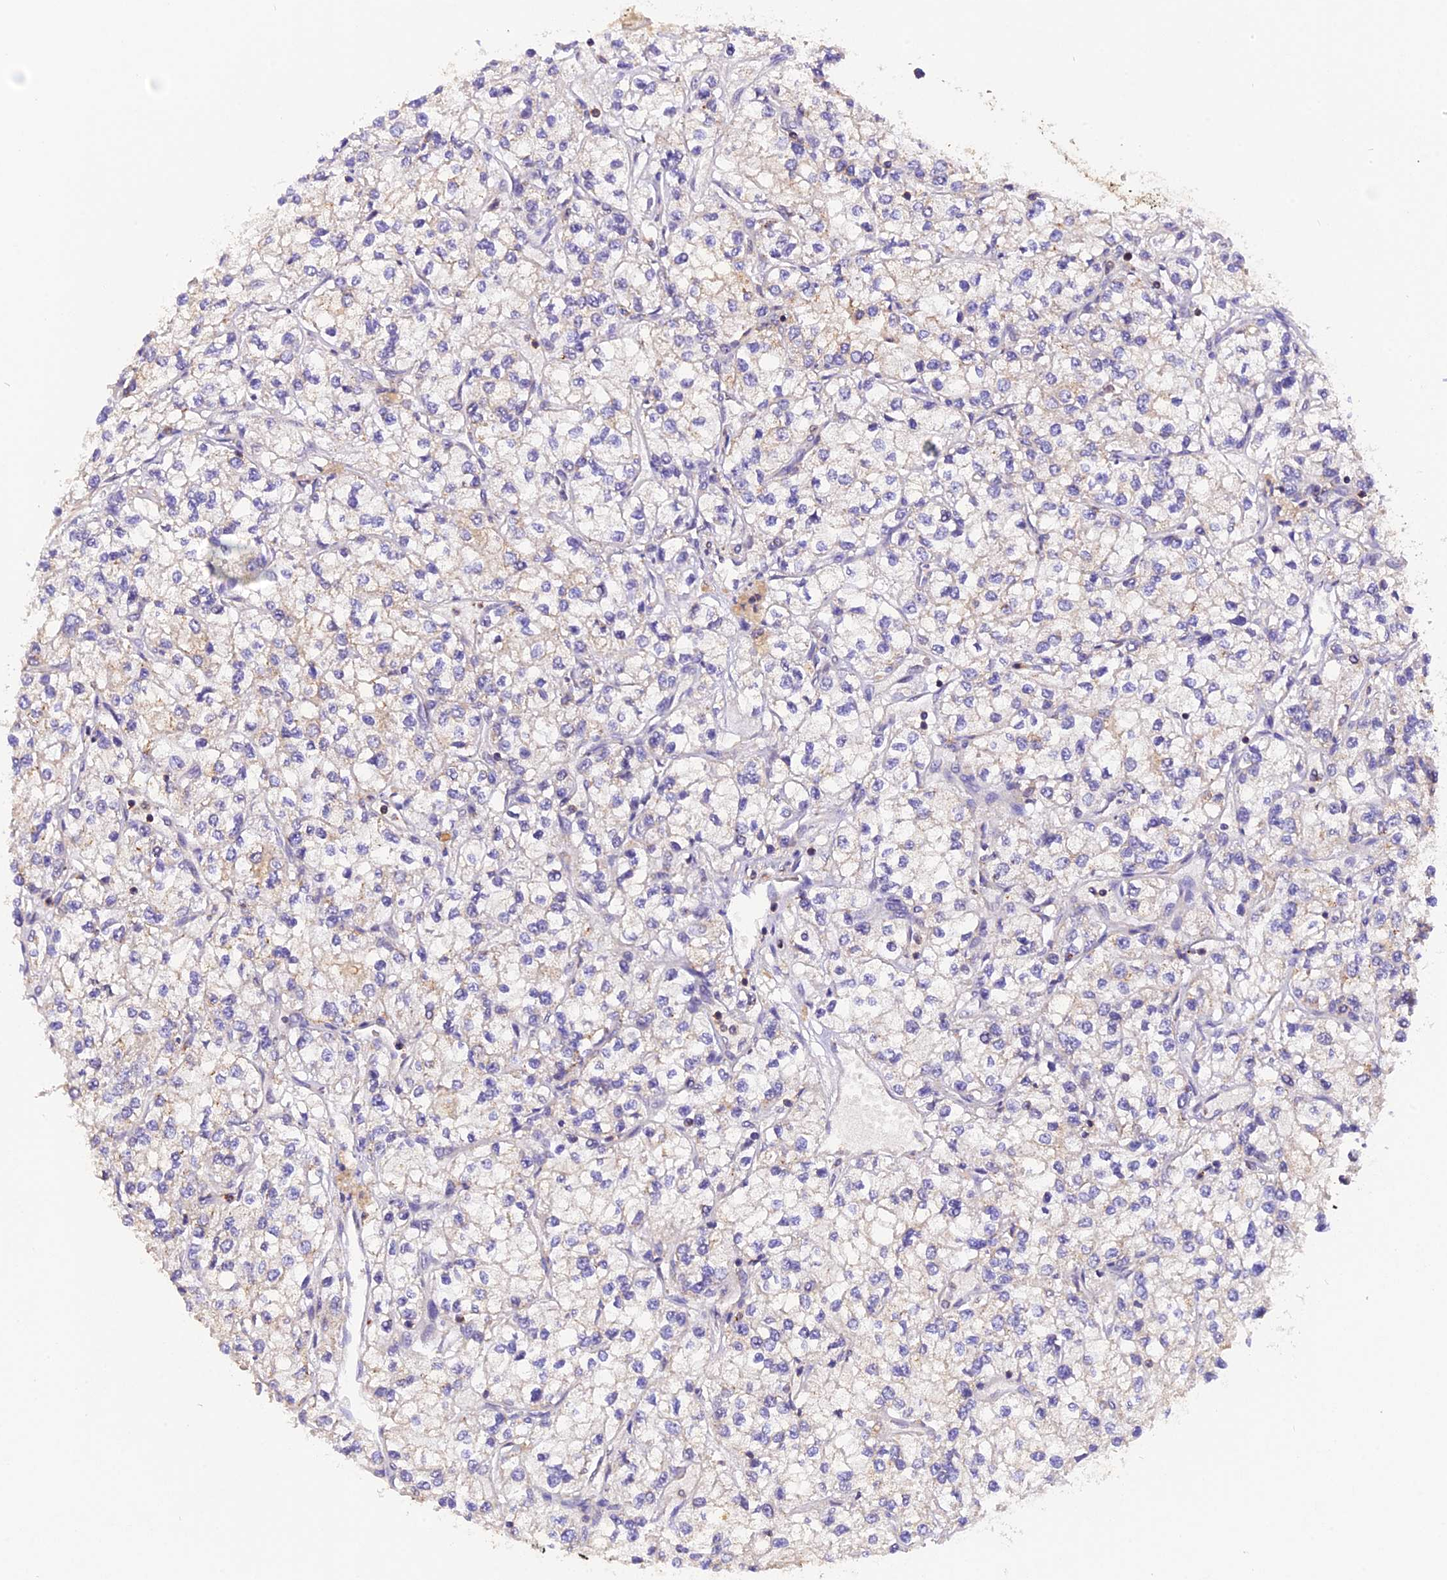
{"staining": {"intensity": "negative", "quantity": "none", "location": "none"}, "tissue": "renal cancer", "cell_type": "Tumor cells", "image_type": "cancer", "snomed": [{"axis": "morphology", "description": "Adenocarcinoma, NOS"}, {"axis": "topography", "description": "Kidney"}], "caption": "The immunohistochemistry histopathology image has no significant positivity in tumor cells of renal cancer tissue.", "gene": "PEX3", "patient": {"sex": "male", "age": 80}}